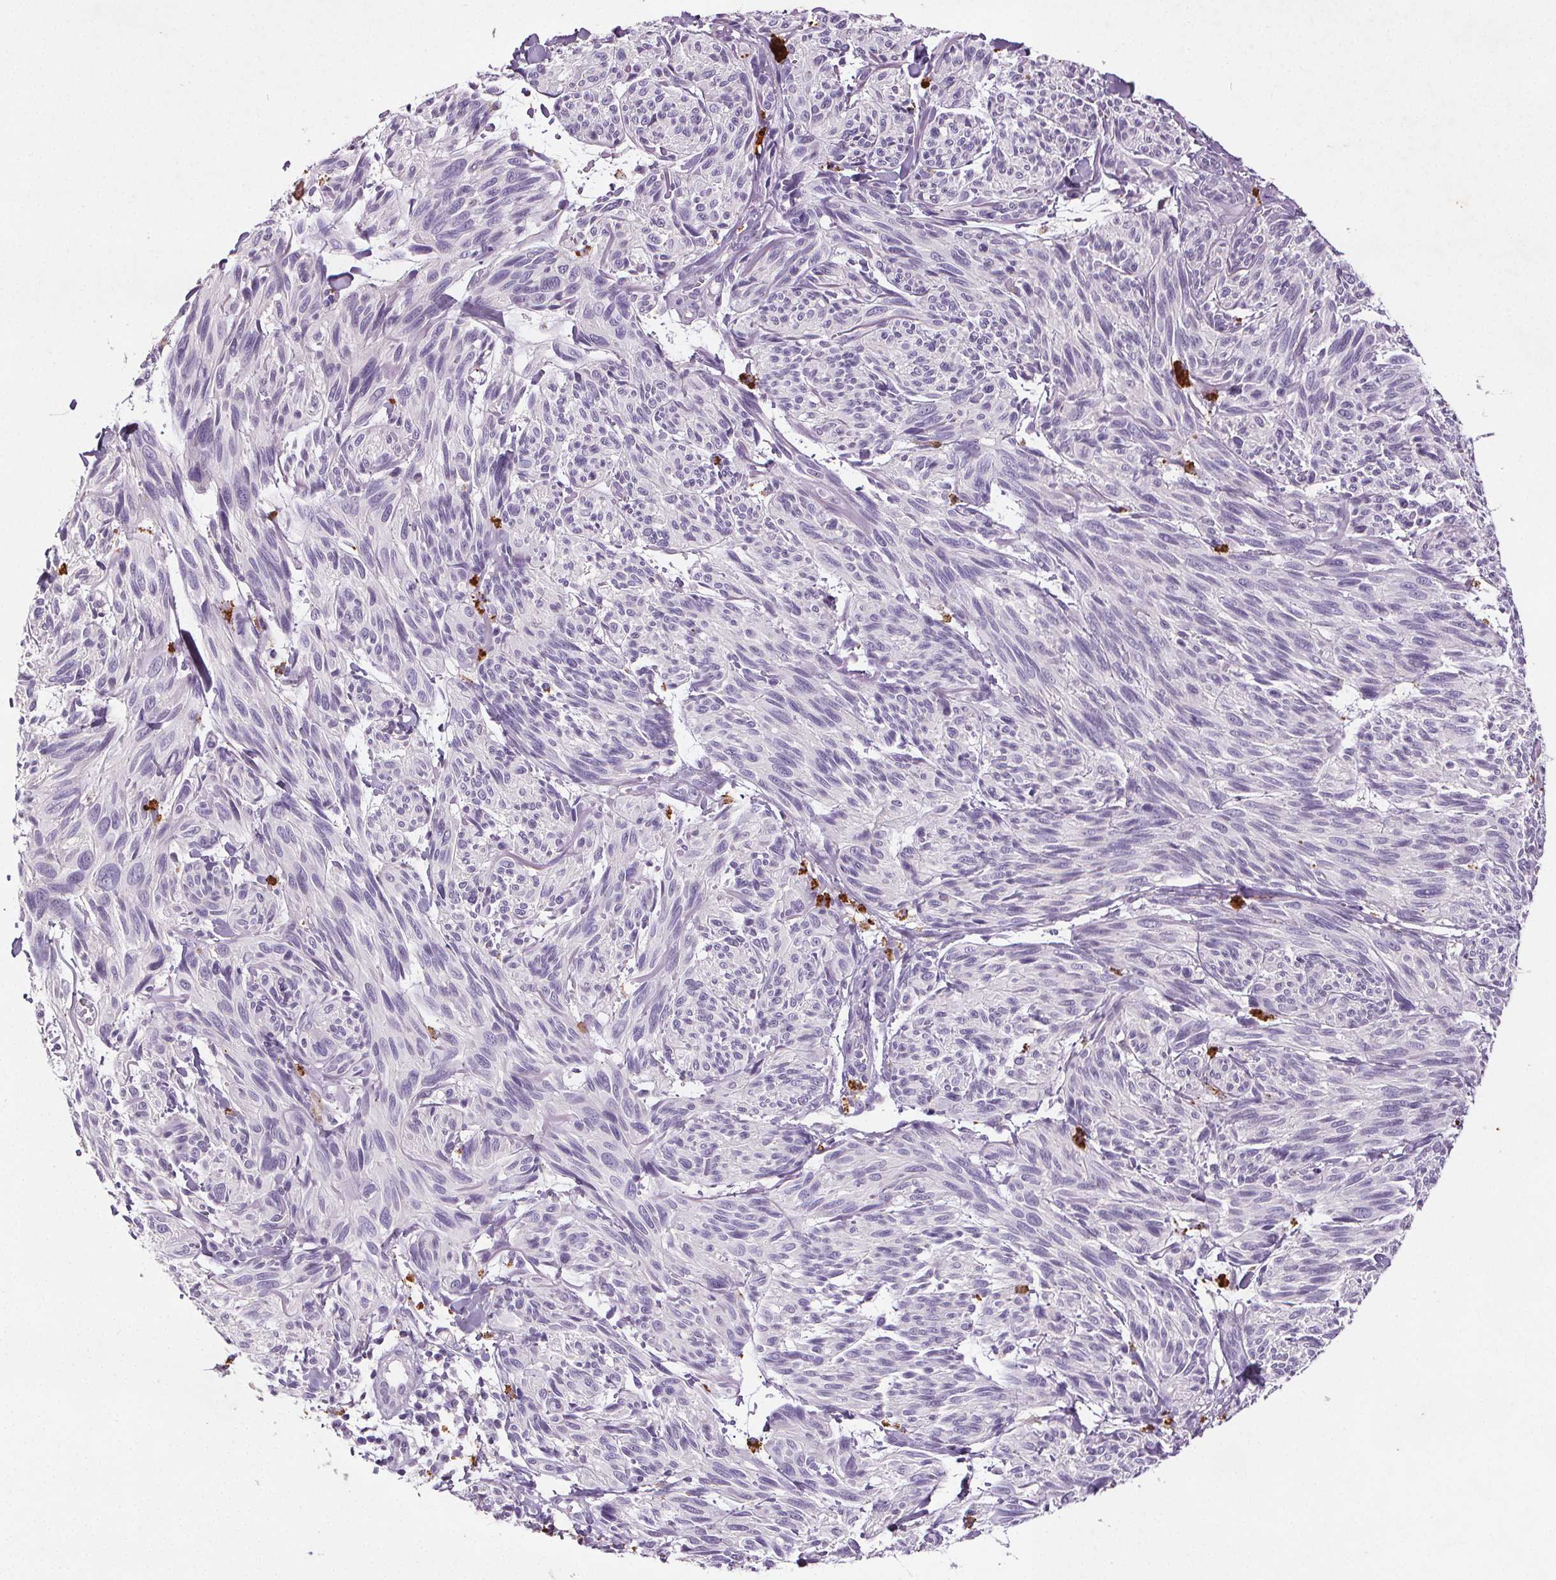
{"staining": {"intensity": "negative", "quantity": "none", "location": "none"}, "tissue": "melanoma", "cell_type": "Tumor cells", "image_type": "cancer", "snomed": [{"axis": "morphology", "description": "Malignant melanoma, NOS"}, {"axis": "topography", "description": "Skin"}], "caption": "Tumor cells are negative for protein expression in human malignant melanoma.", "gene": "C19orf84", "patient": {"sex": "male", "age": 79}}